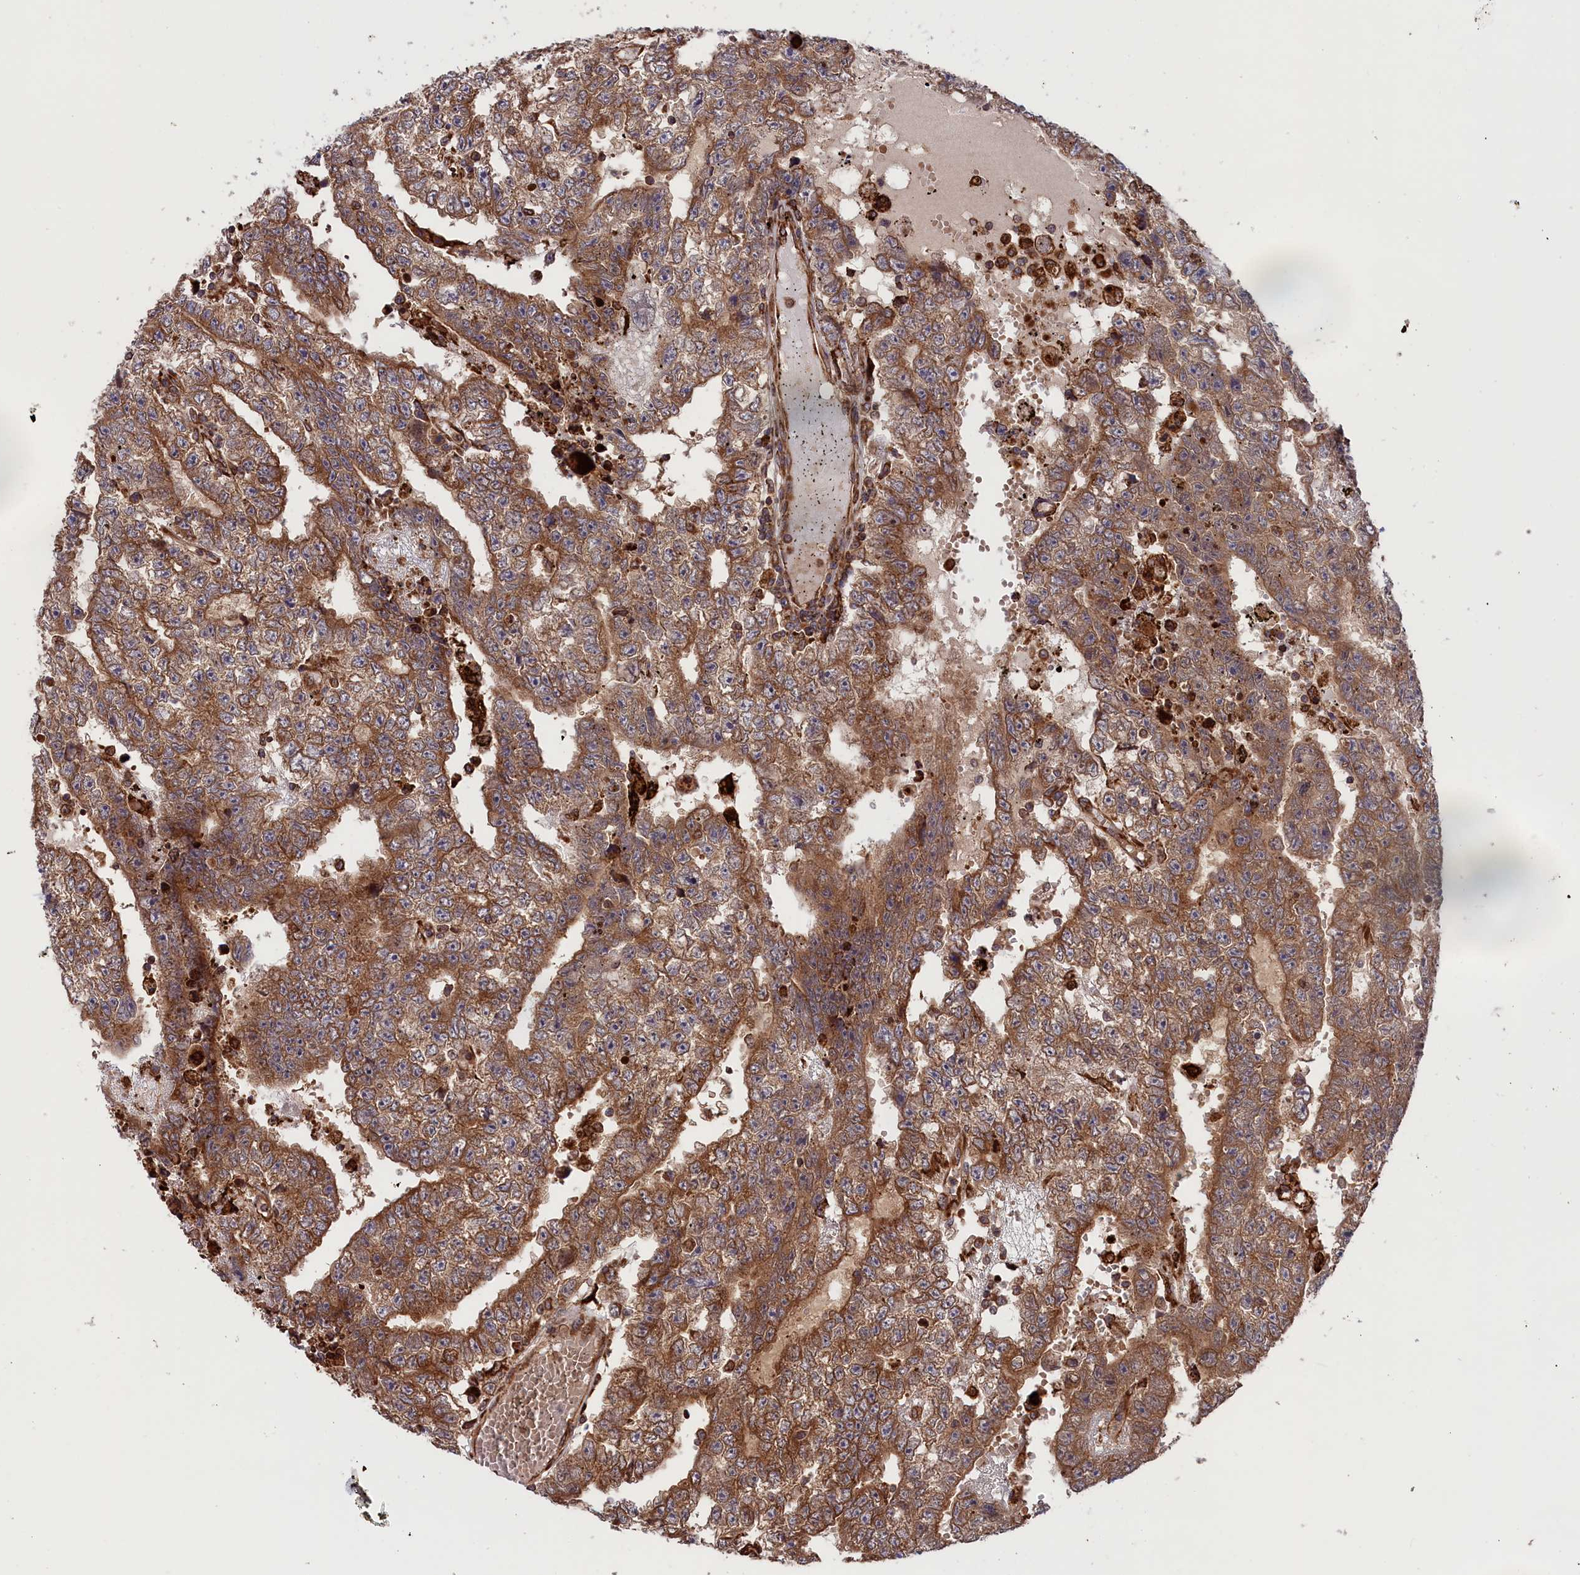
{"staining": {"intensity": "moderate", "quantity": ">75%", "location": "cytoplasmic/membranous"}, "tissue": "testis cancer", "cell_type": "Tumor cells", "image_type": "cancer", "snomed": [{"axis": "morphology", "description": "Carcinoma, Embryonal, NOS"}, {"axis": "topography", "description": "Testis"}], "caption": "A high-resolution image shows IHC staining of testis embryonal carcinoma, which shows moderate cytoplasmic/membranous positivity in approximately >75% of tumor cells.", "gene": "PLA2G4C", "patient": {"sex": "male", "age": 25}}